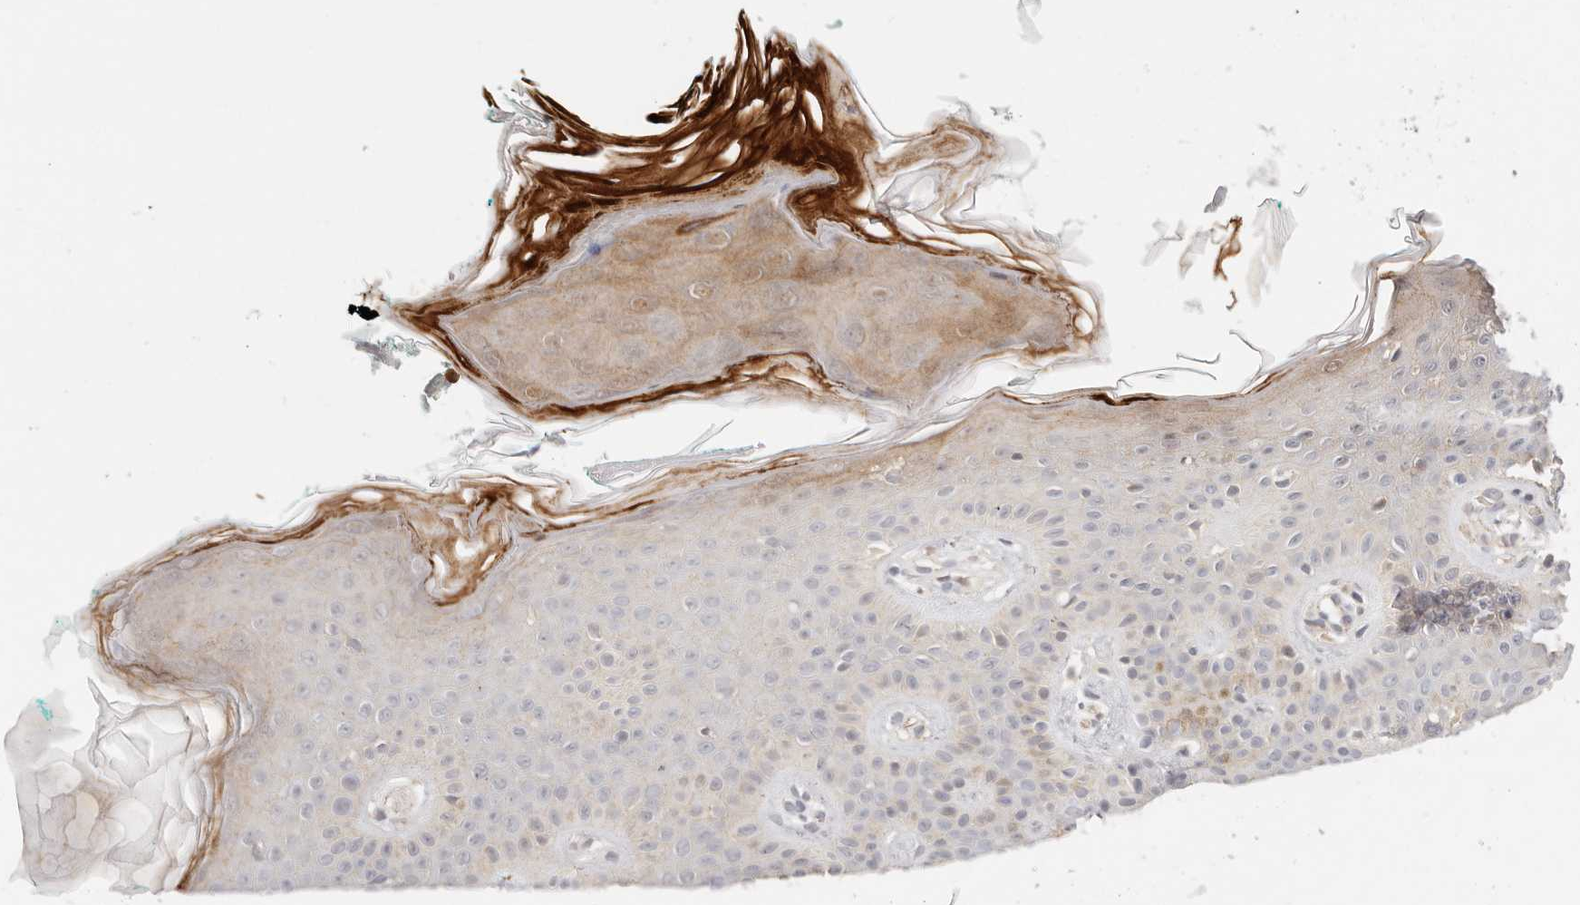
{"staining": {"intensity": "weak", "quantity": "<25%", "location": "cytoplasmic/membranous"}, "tissue": "skin", "cell_type": "Keratinocytes", "image_type": "normal", "snomed": [{"axis": "morphology", "description": "Normal tissue, NOS"}, {"axis": "topography", "description": "Skin"}], "caption": "The photomicrograph reveals no significant positivity in keratinocytes of skin.", "gene": "AFDN", "patient": {"sex": "male", "age": 37}}